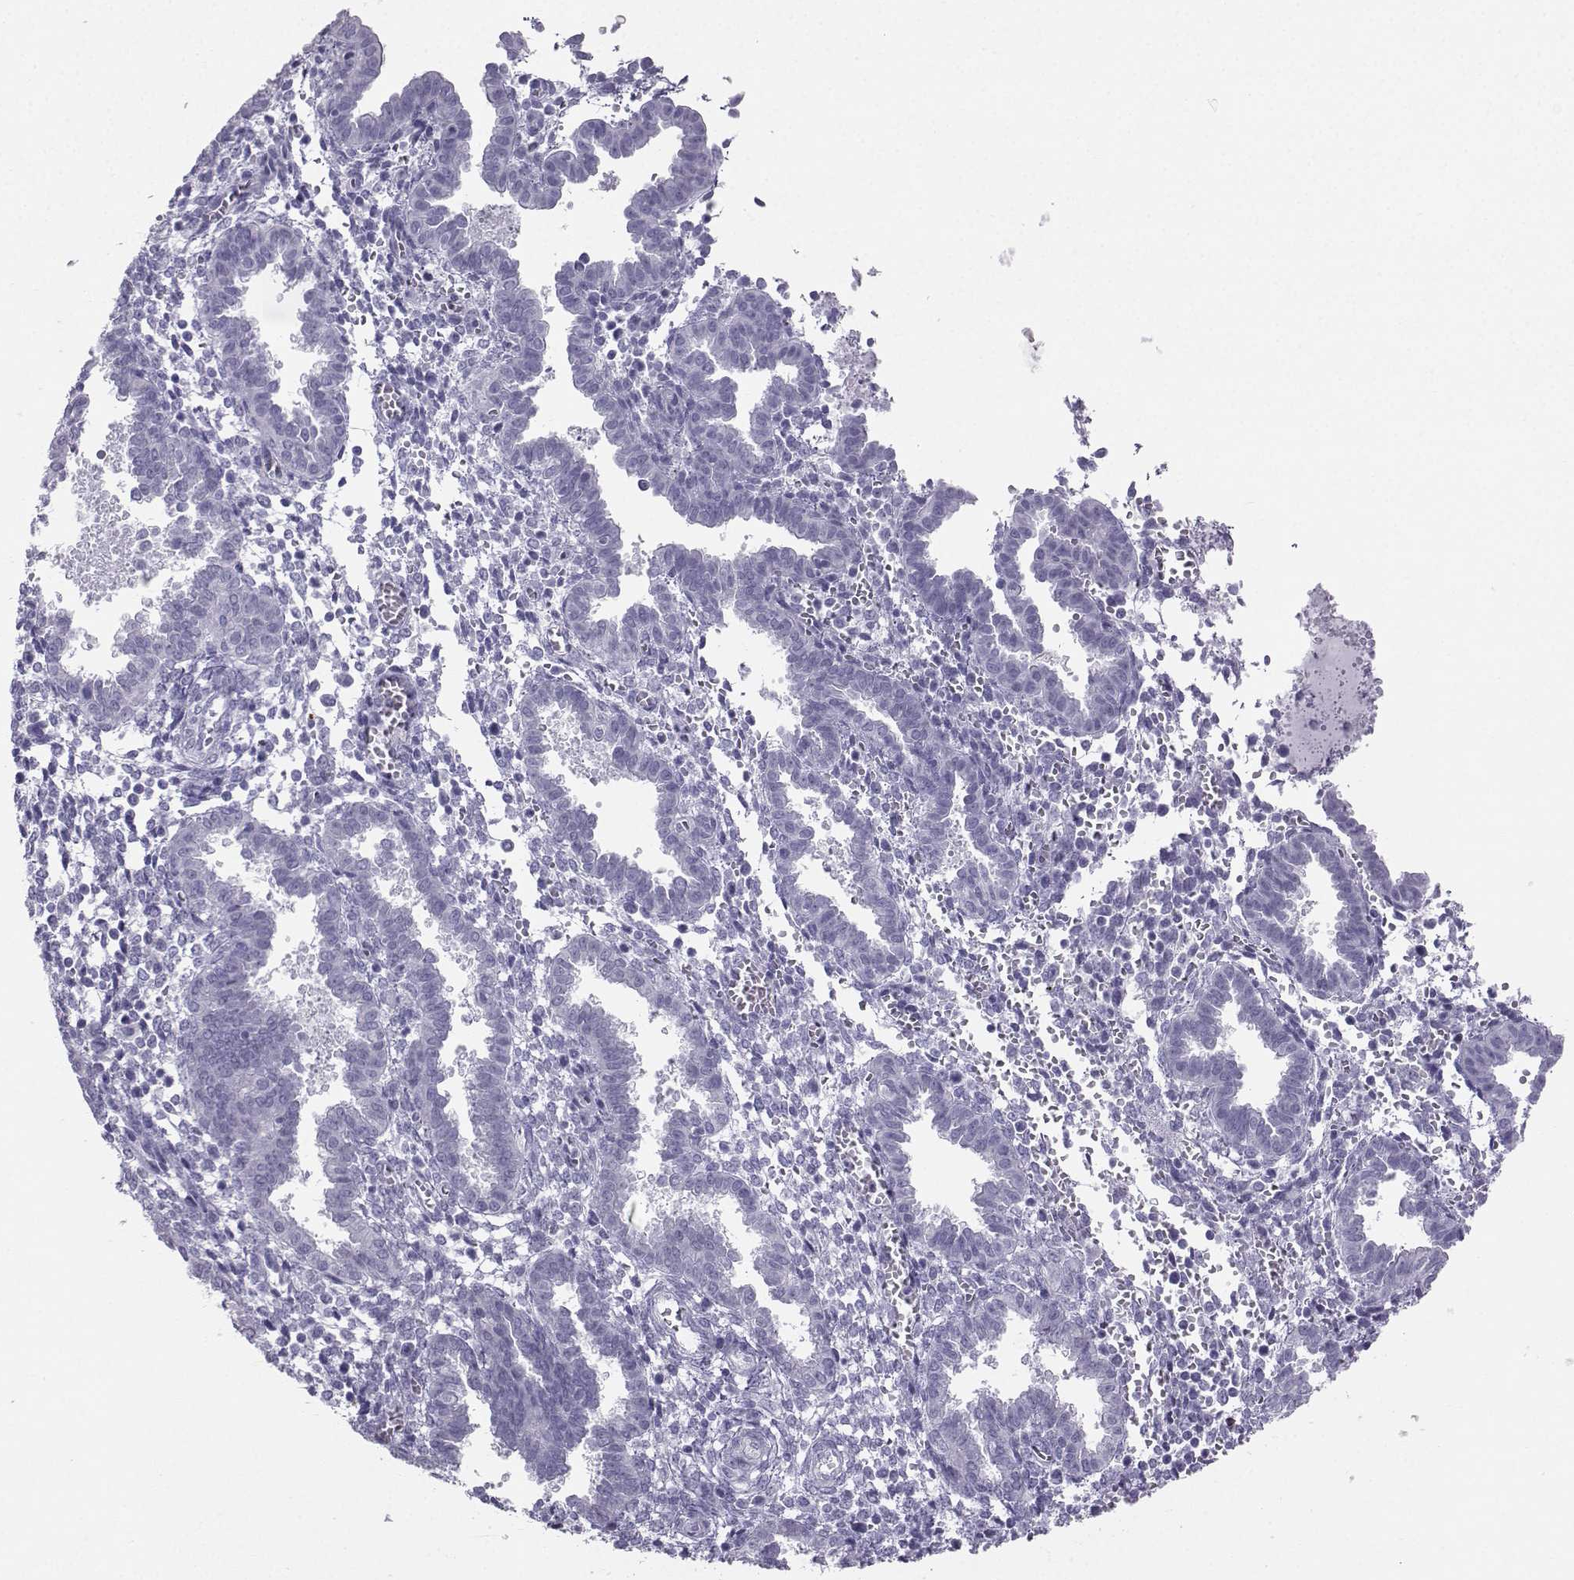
{"staining": {"intensity": "negative", "quantity": "none", "location": "none"}, "tissue": "endometrium", "cell_type": "Cells in endometrial stroma", "image_type": "normal", "snomed": [{"axis": "morphology", "description": "Normal tissue, NOS"}, {"axis": "topography", "description": "Endometrium"}], "caption": "Immunohistochemical staining of benign human endometrium exhibits no significant expression in cells in endometrial stroma.", "gene": "IQCD", "patient": {"sex": "female", "age": 37}}